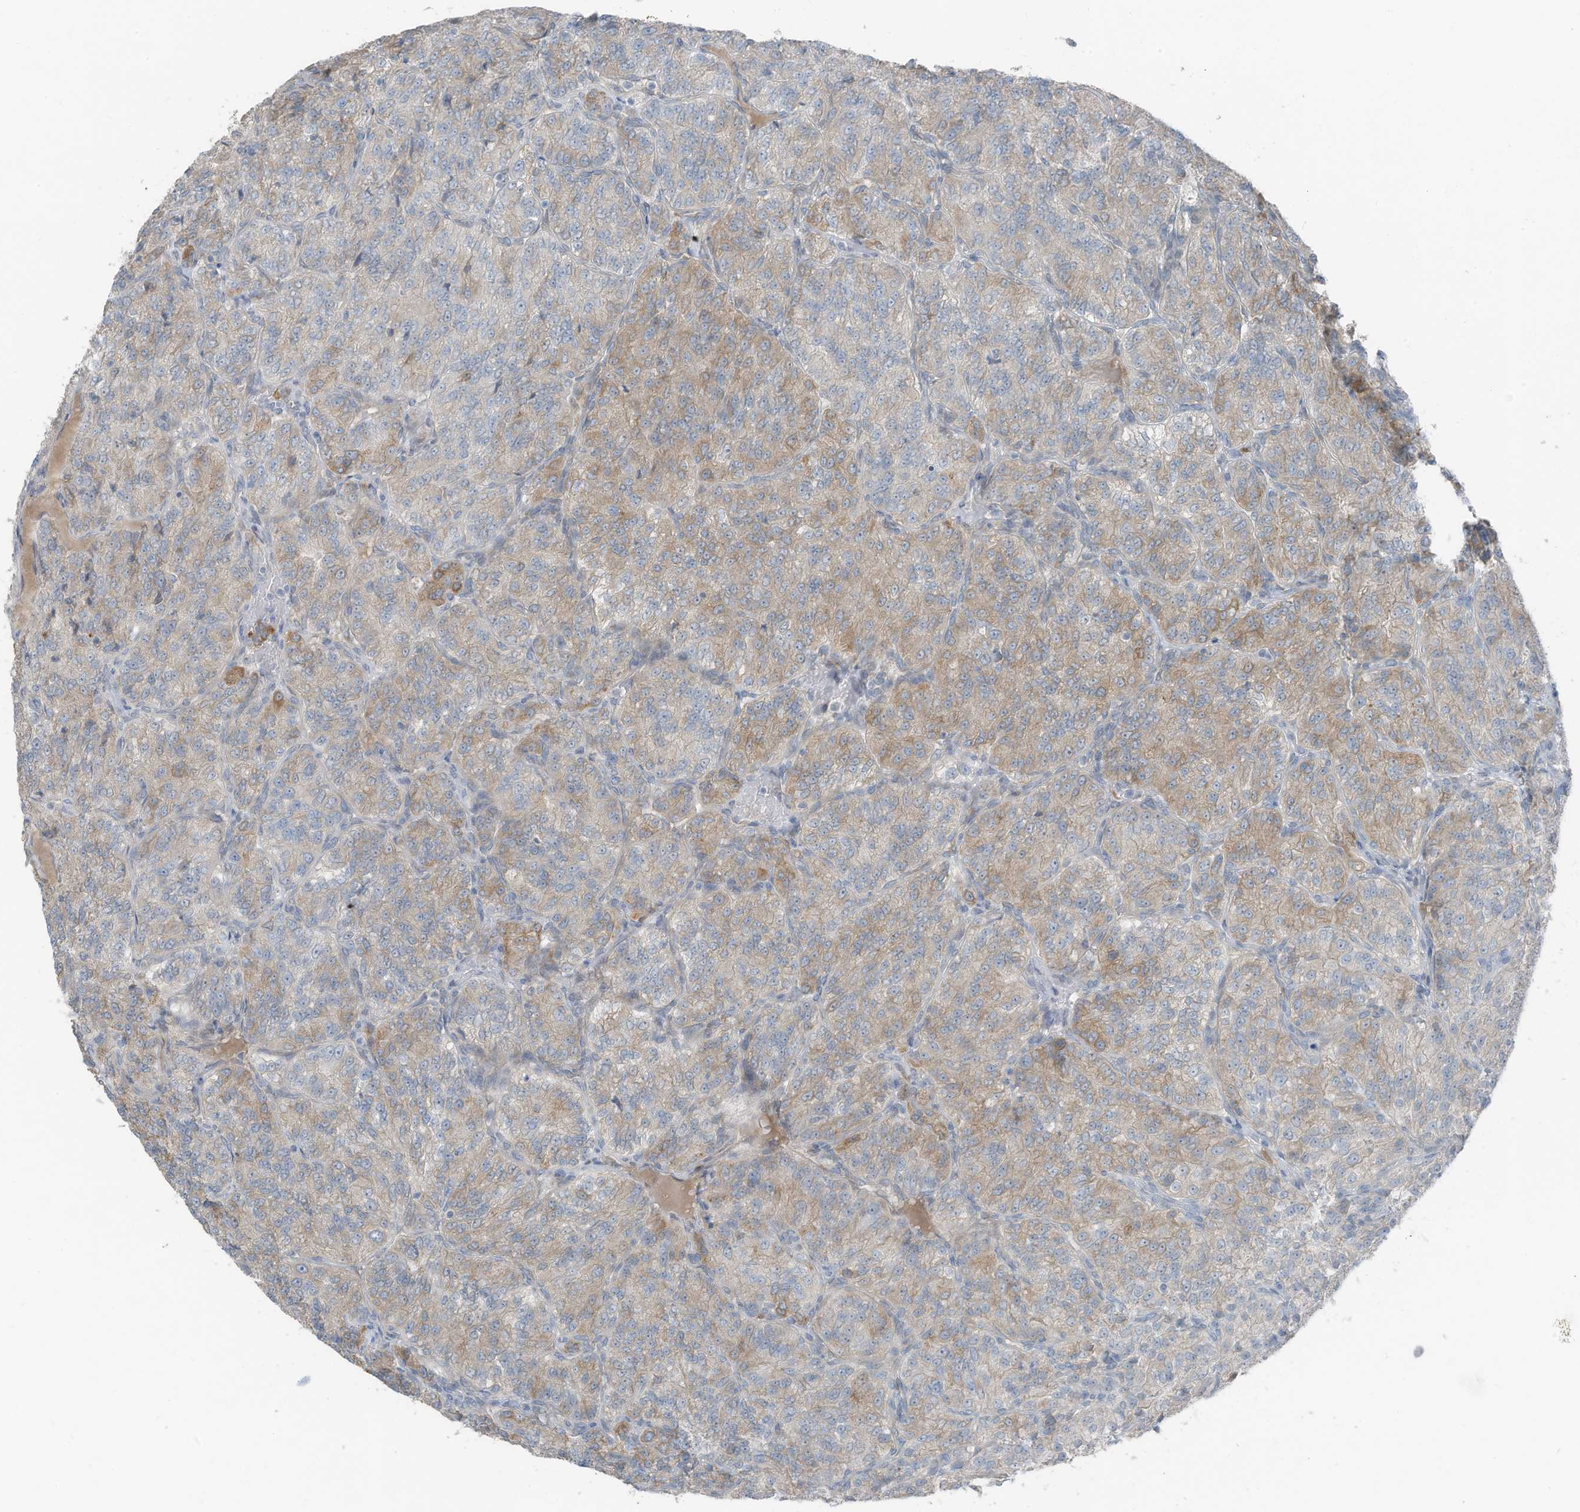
{"staining": {"intensity": "weak", "quantity": ">75%", "location": "cytoplasmic/membranous"}, "tissue": "renal cancer", "cell_type": "Tumor cells", "image_type": "cancer", "snomed": [{"axis": "morphology", "description": "Adenocarcinoma, NOS"}, {"axis": "topography", "description": "Kidney"}], "caption": "DAB (3,3'-diaminobenzidine) immunohistochemical staining of human renal cancer (adenocarcinoma) reveals weak cytoplasmic/membranous protein expression in about >75% of tumor cells. Immunohistochemistry stains the protein in brown and the nuclei are stained blue.", "gene": "ARHGEF33", "patient": {"sex": "female", "age": 63}}